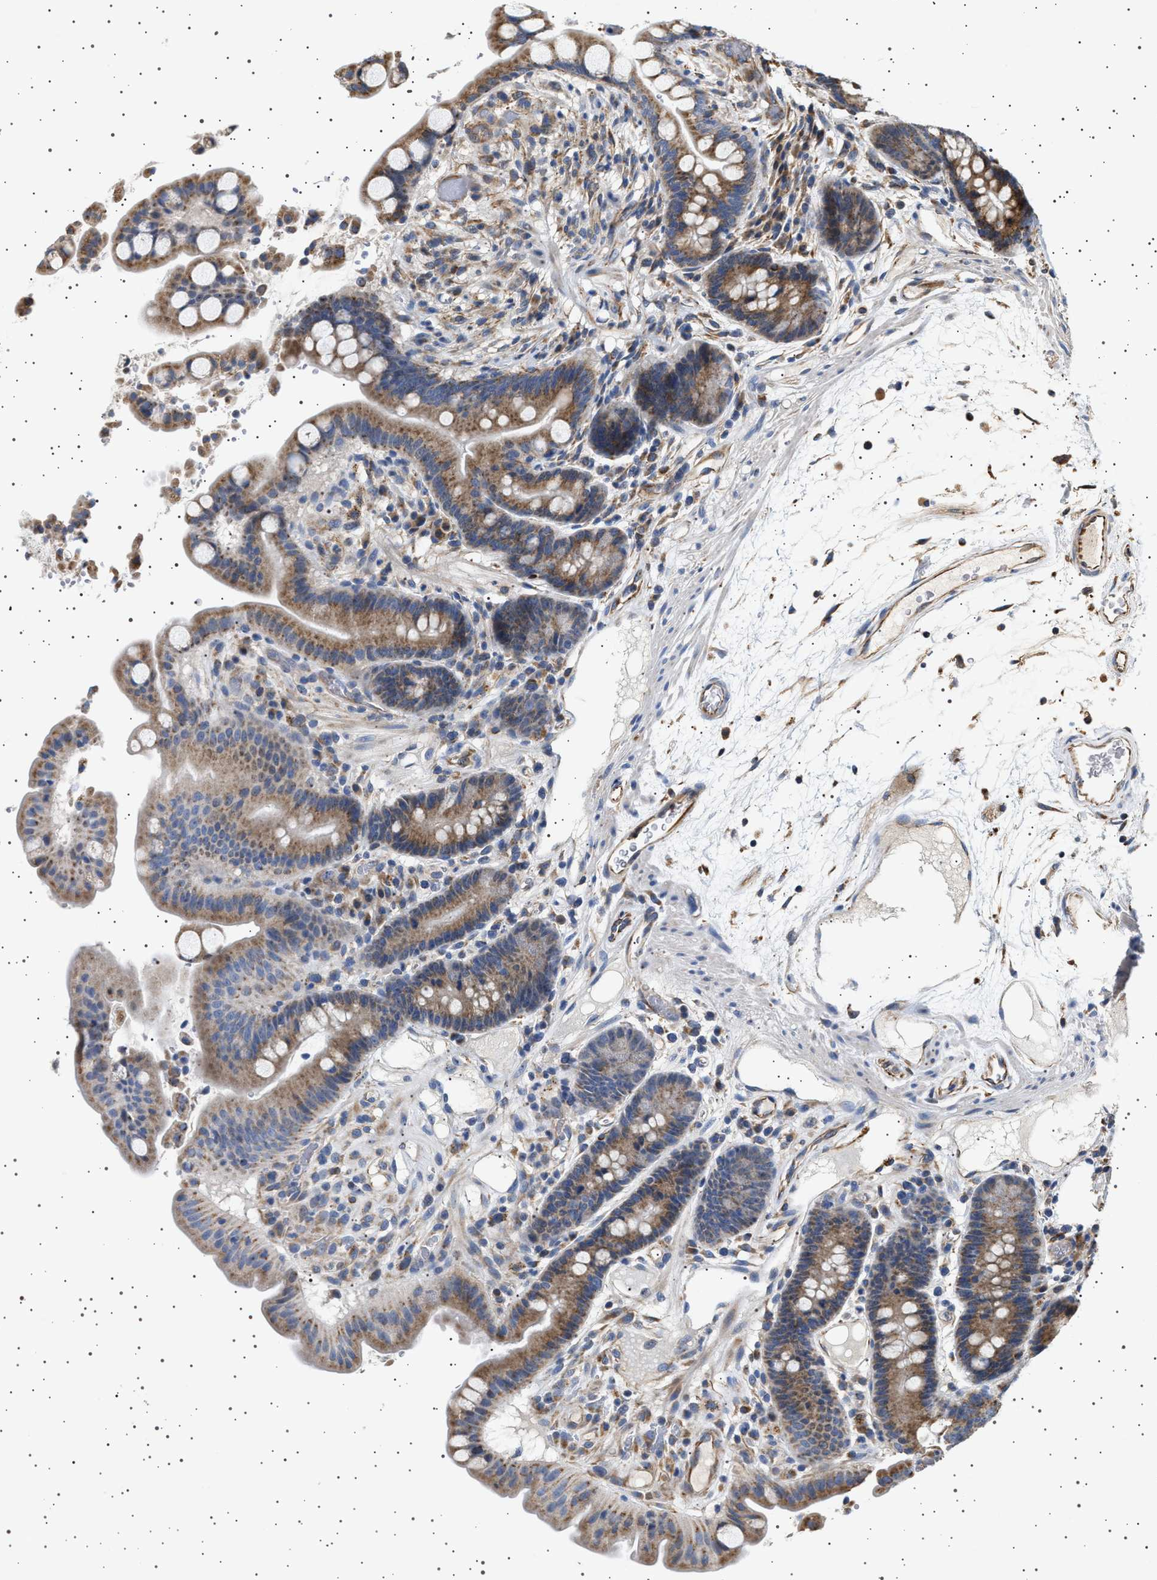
{"staining": {"intensity": "strong", "quantity": ">75%", "location": "cytoplasmic/membranous"}, "tissue": "colon", "cell_type": "Endothelial cells", "image_type": "normal", "snomed": [{"axis": "morphology", "description": "Normal tissue, NOS"}, {"axis": "topography", "description": "Colon"}], "caption": "The micrograph shows immunohistochemical staining of benign colon. There is strong cytoplasmic/membranous expression is identified in about >75% of endothelial cells.", "gene": "TRUB2", "patient": {"sex": "male", "age": 73}}